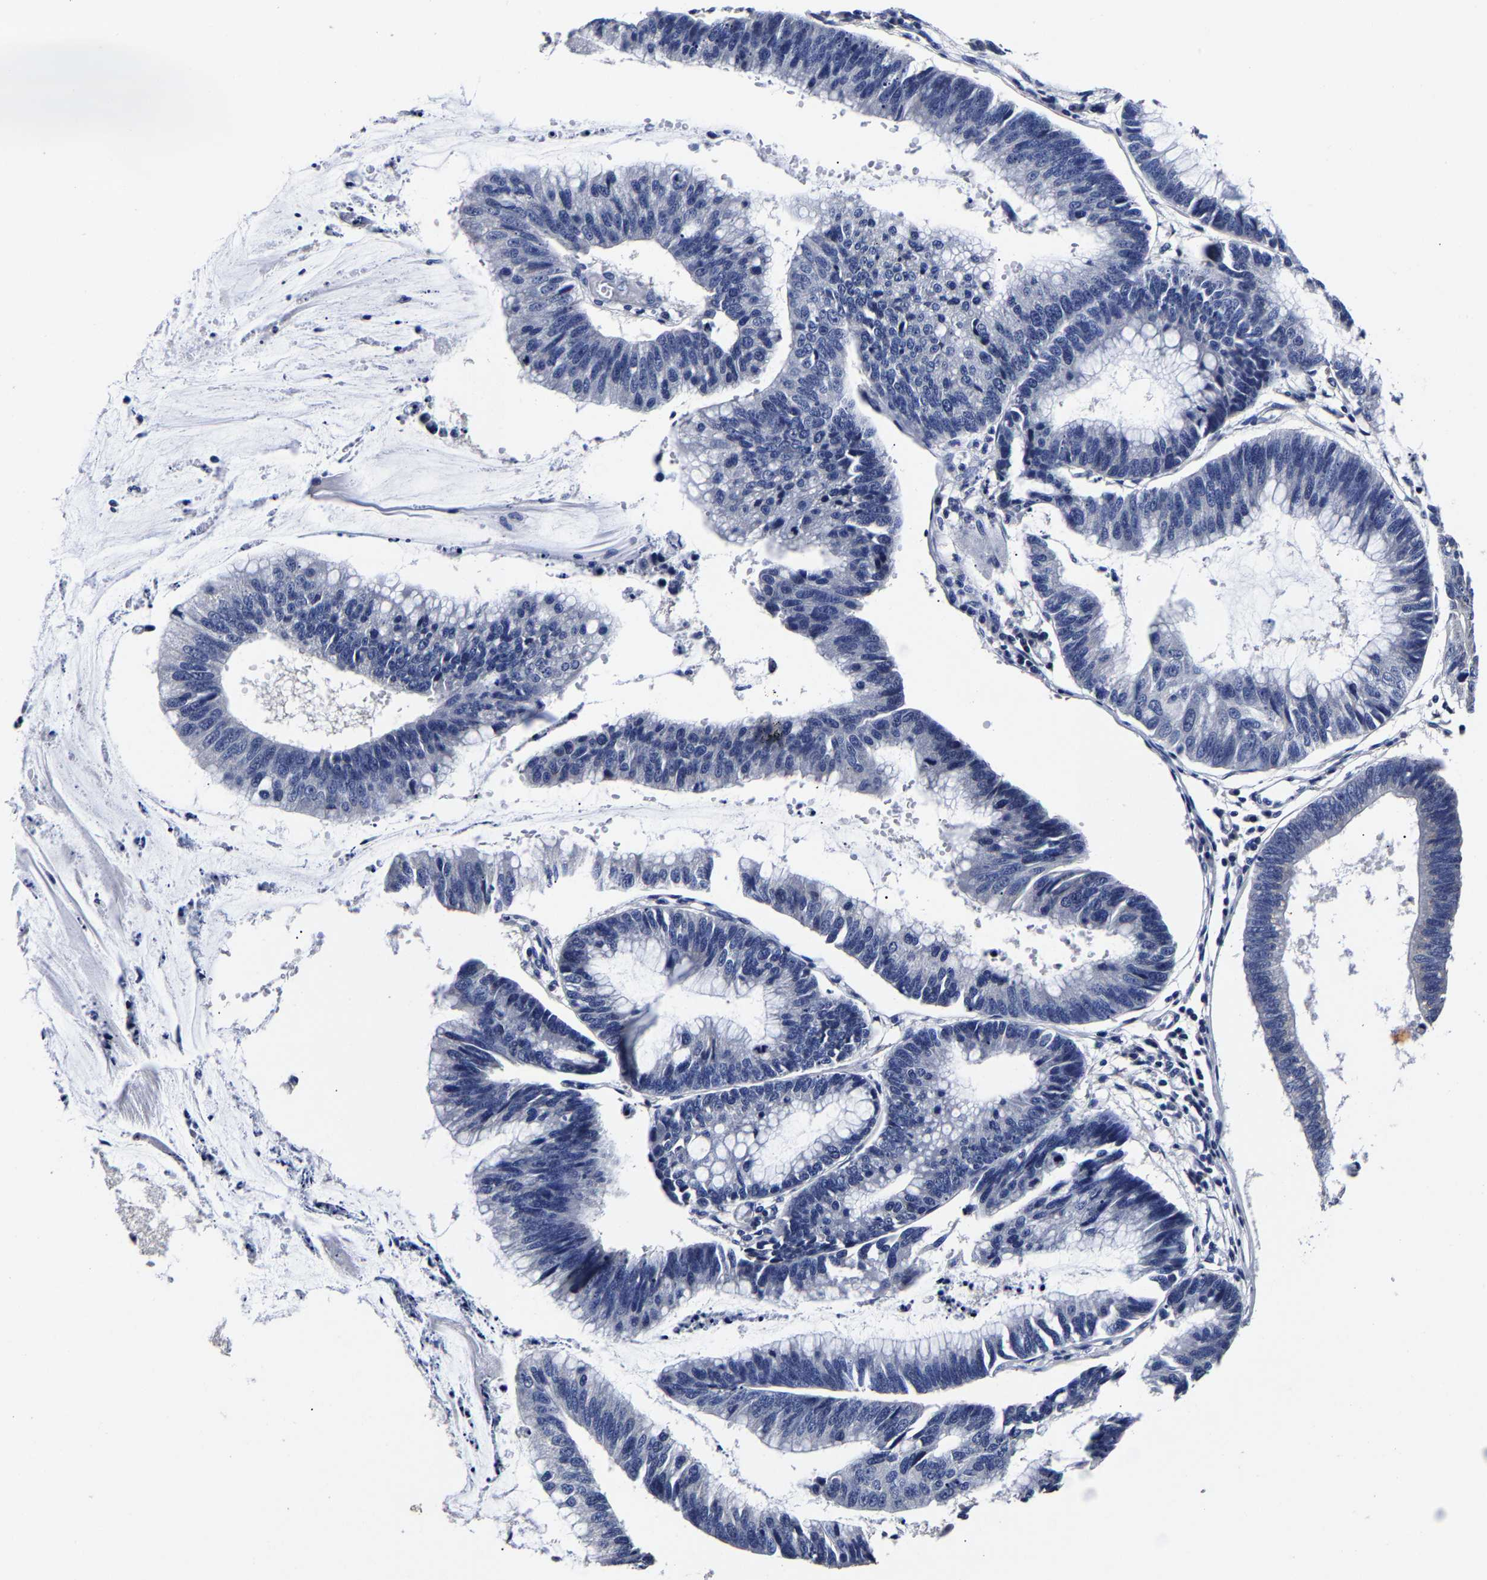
{"staining": {"intensity": "negative", "quantity": "none", "location": "none"}, "tissue": "stomach cancer", "cell_type": "Tumor cells", "image_type": "cancer", "snomed": [{"axis": "morphology", "description": "Adenocarcinoma, NOS"}, {"axis": "topography", "description": "Stomach"}], "caption": "Tumor cells show no significant protein positivity in stomach adenocarcinoma.", "gene": "AKAP4", "patient": {"sex": "male", "age": 59}}